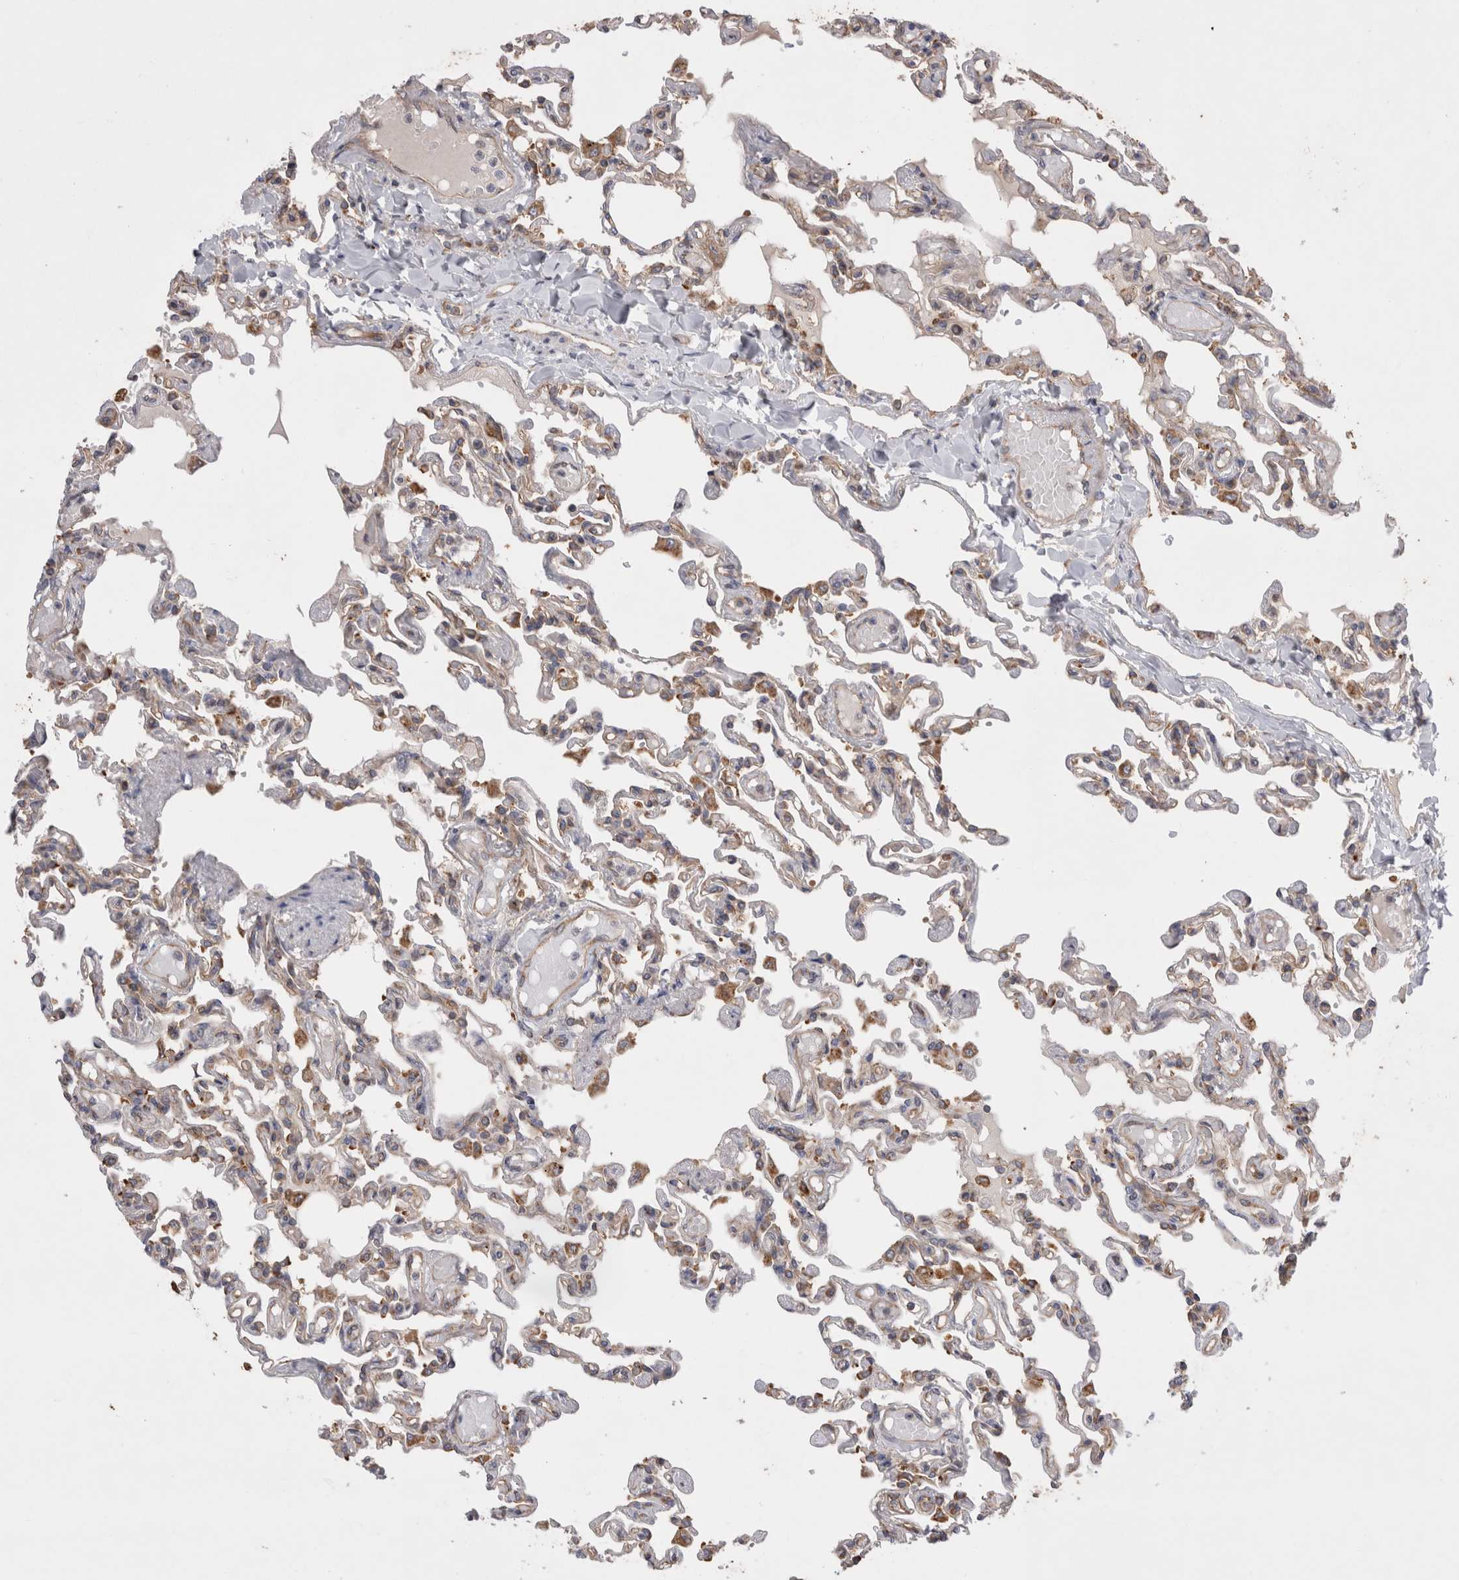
{"staining": {"intensity": "moderate", "quantity": "25%-75%", "location": "cytoplasmic/membranous"}, "tissue": "lung", "cell_type": "Alveolar cells", "image_type": "normal", "snomed": [{"axis": "morphology", "description": "Normal tissue, NOS"}, {"axis": "topography", "description": "Lung"}], "caption": "Protein staining displays moderate cytoplasmic/membranous positivity in about 25%-75% of alveolar cells in unremarkable lung.", "gene": "PDCD10", "patient": {"sex": "male", "age": 21}}